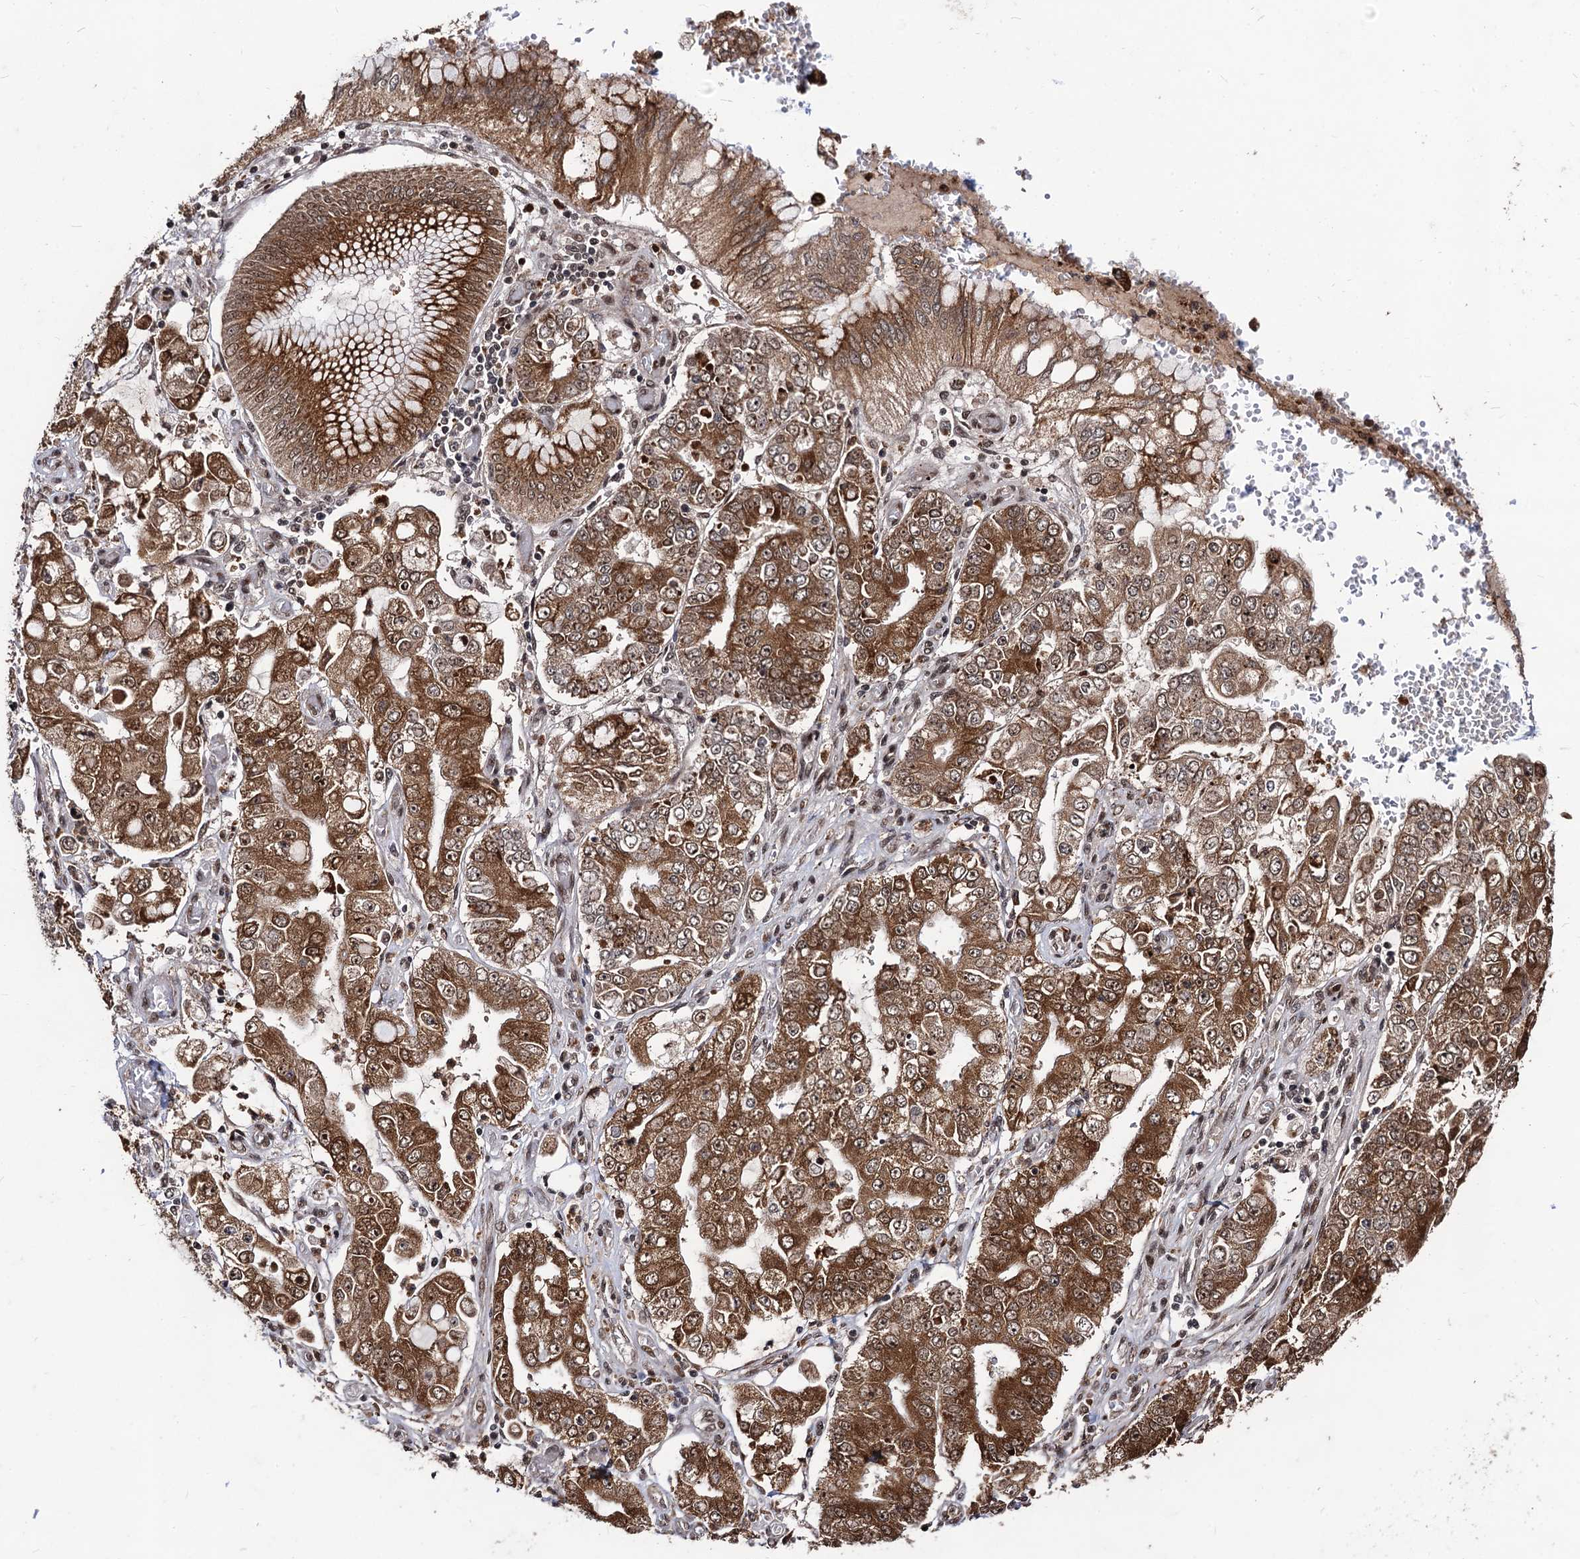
{"staining": {"intensity": "moderate", "quantity": ">75%", "location": "cytoplasmic/membranous,nuclear"}, "tissue": "stomach cancer", "cell_type": "Tumor cells", "image_type": "cancer", "snomed": [{"axis": "morphology", "description": "Adenocarcinoma, NOS"}, {"axis": "topography", "description": "Stomach"}], "caption": "This micrograph reveals immunohistochemistry (IHC) staining of stomach adenocarcinoma, with medium moderate cytoplasmic/membranous and nuclear staining in approximately >75% of tumor cells.", "gene": "SFSWAP", "patient": {"sex": "male", "age": 76}}